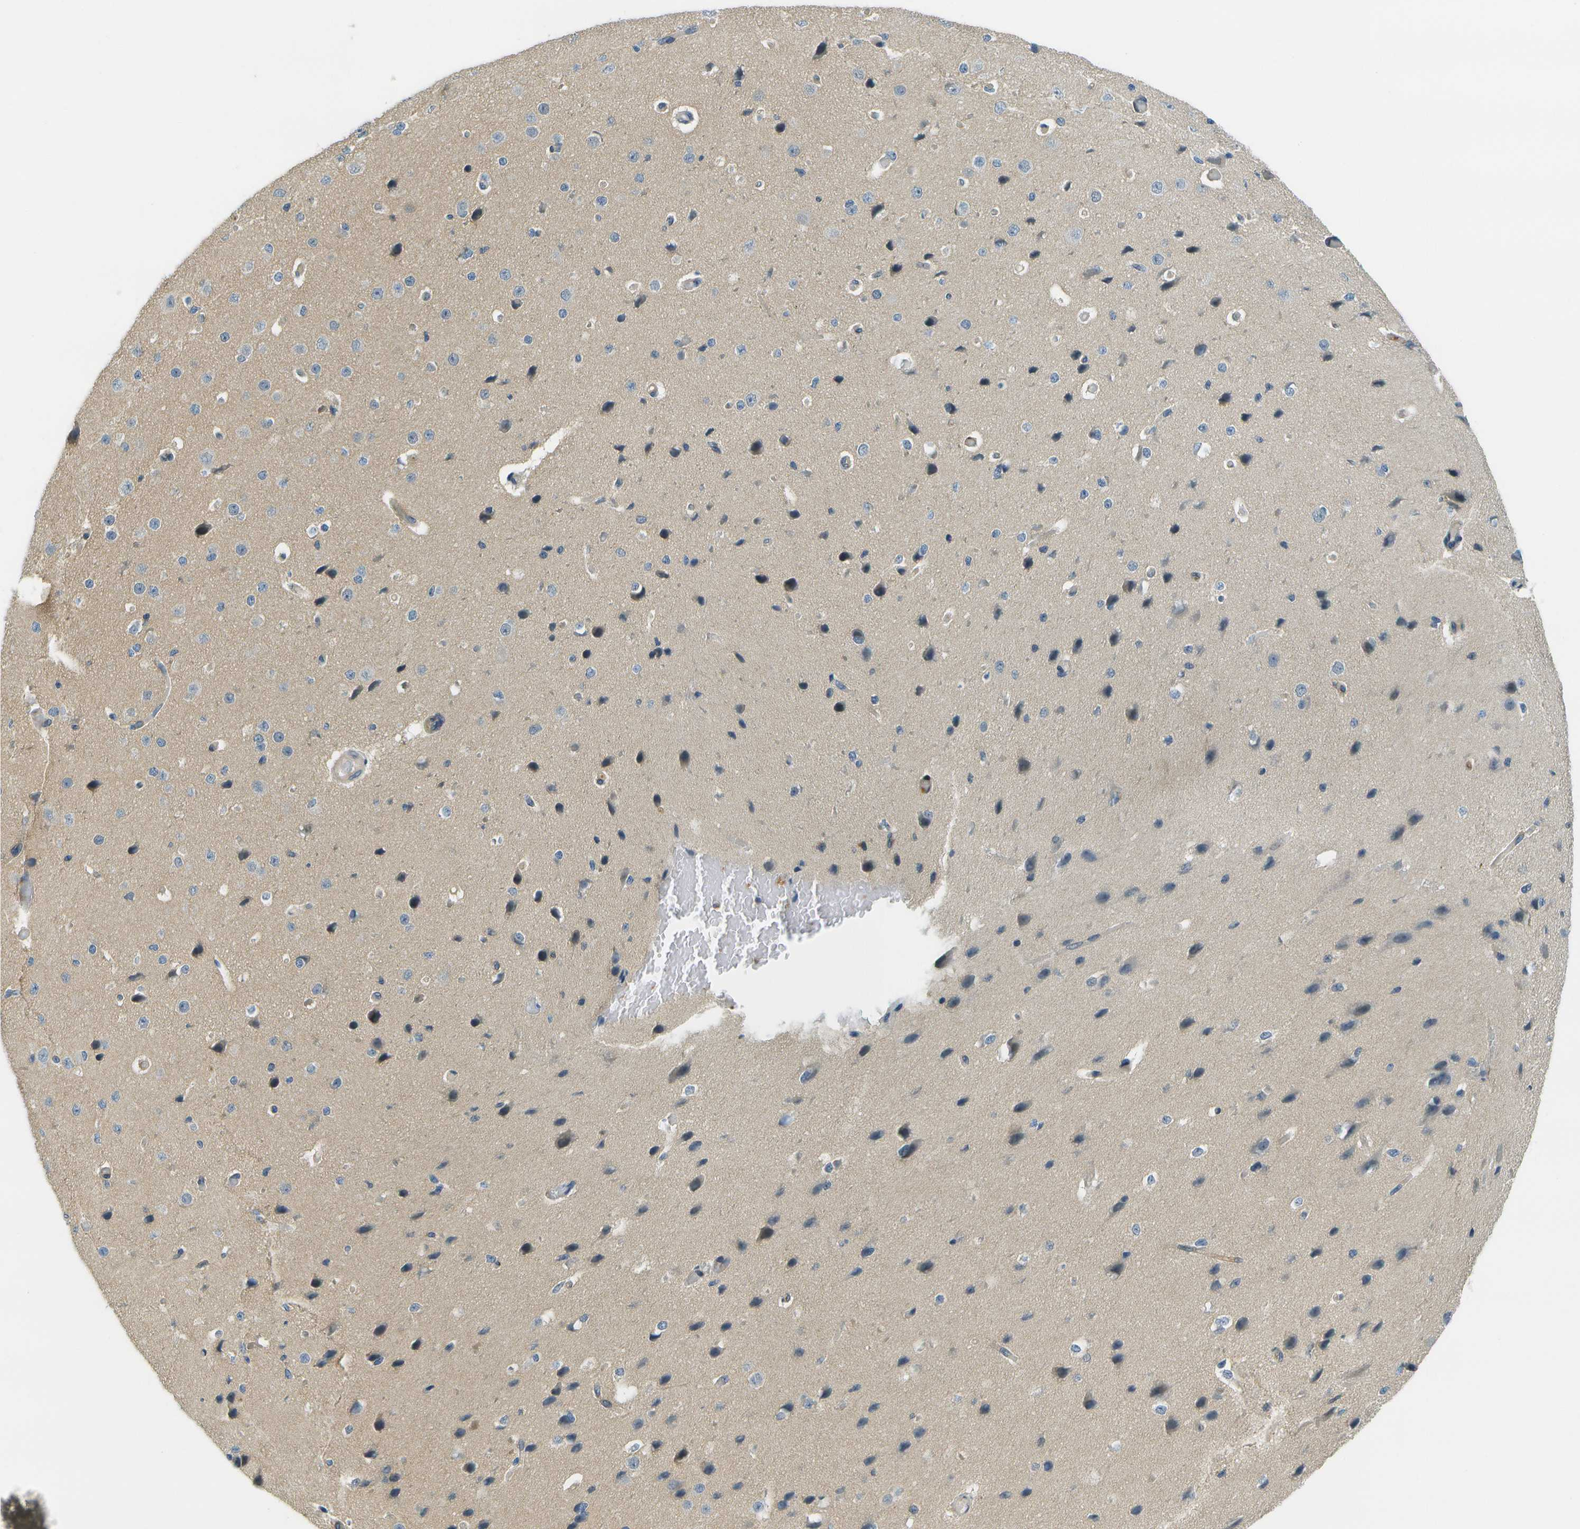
{"staining": {"intensity": "weak", "quantity": "25%-75%", "location": "cytoplasmic/membranous"}, "tissue": "cerebral cortex", "cell_type": "Endothelial cells", "image_type": "normal", "snomed": [{"axis": "morphology", "description": "Normal tissue, NOS"}, {"axis": "morphology", "description": "Developmental malformation"}, {"axis": "topography", "description": "Cerebral cortex"}], "caption": "A low amount of weak cytoplasmic/membranous staining is seen in about 25%-75% of endothelial cells in normal cerebral cortex.", "gene": "RASGRP2", "patient": {"sex": "female", "age": 30}}